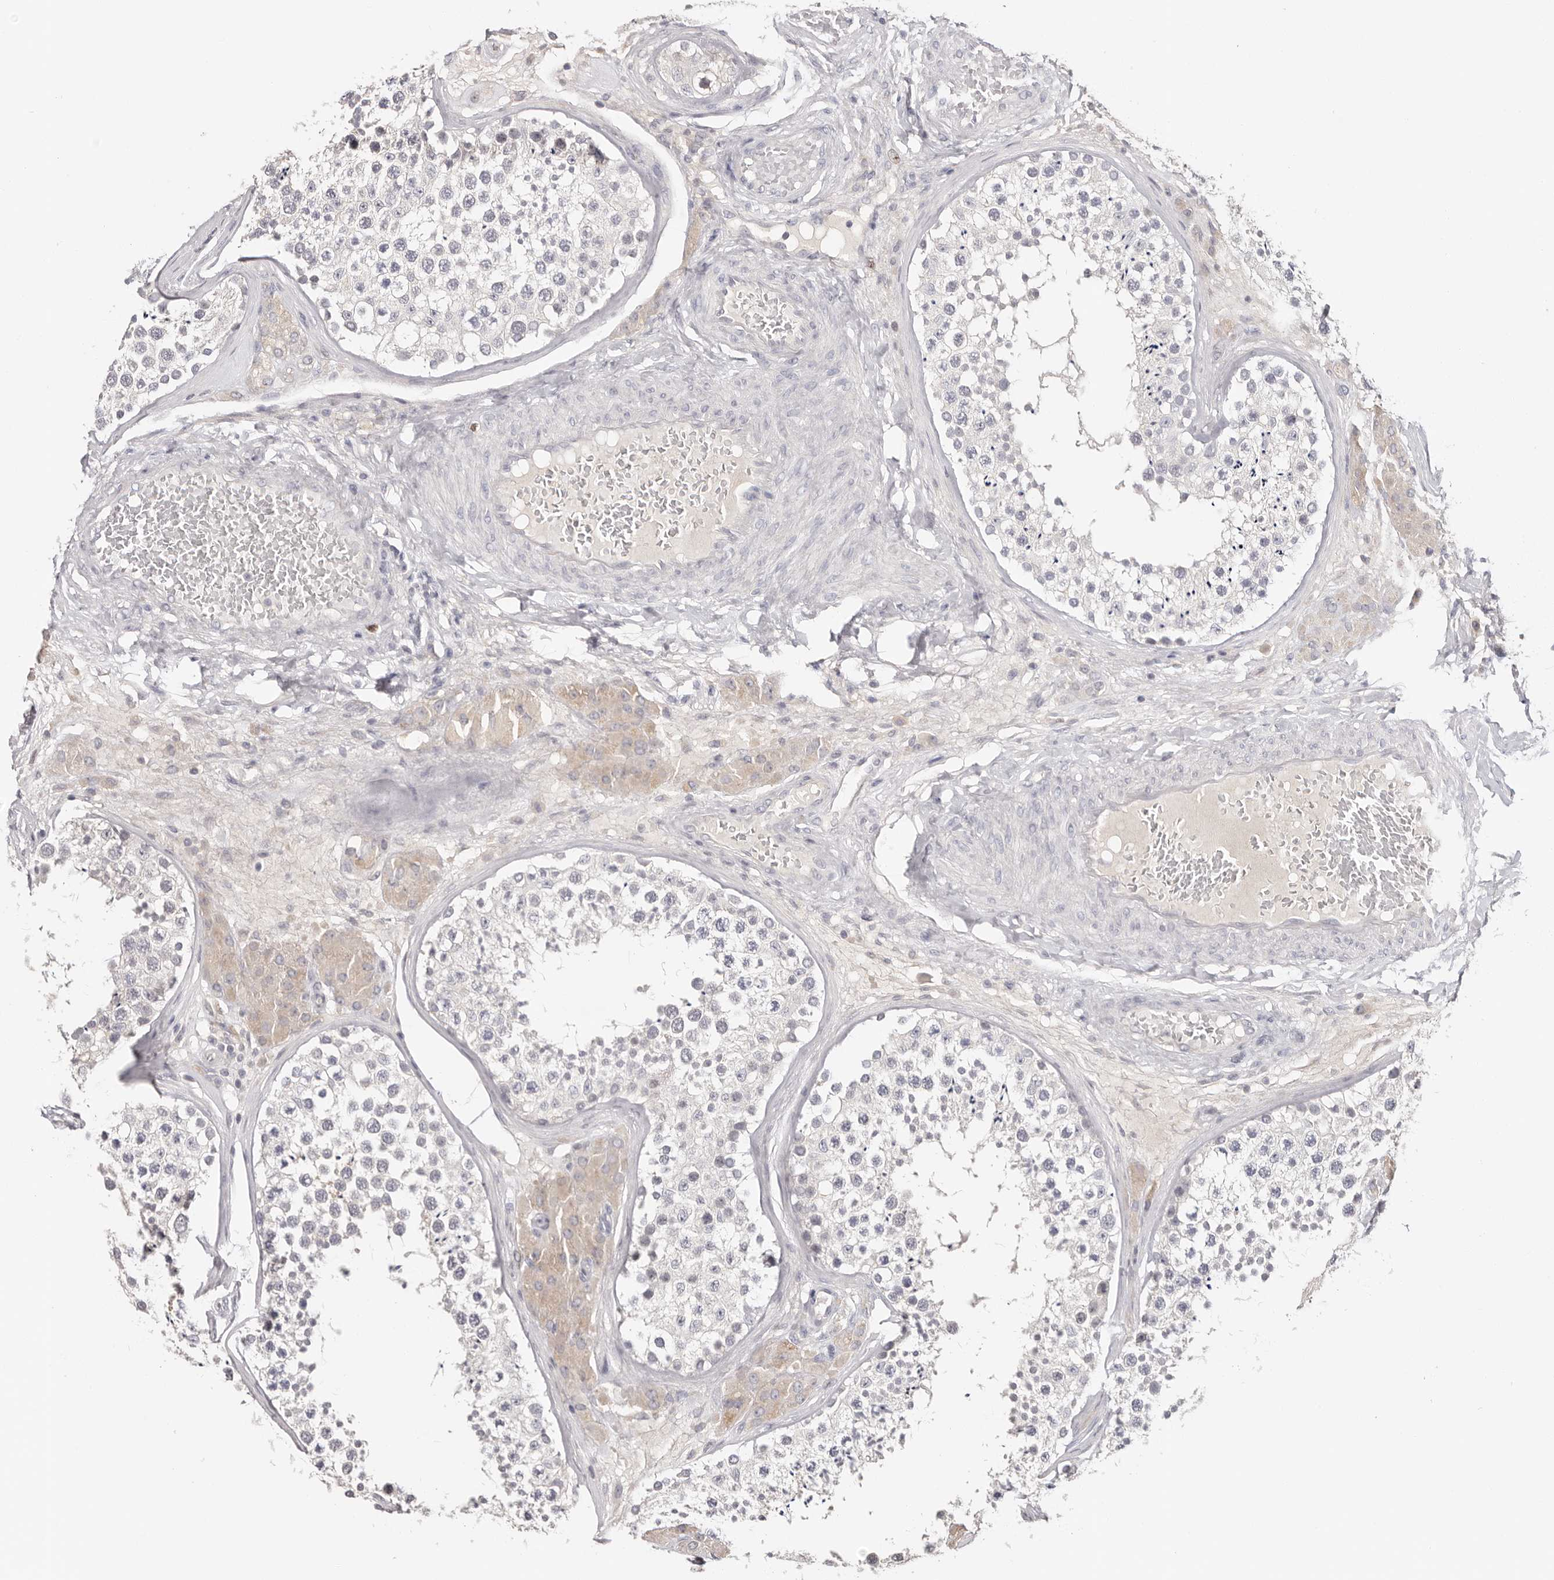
{"staining": {"intensity": "negative", "quantity": "none", "location": "none"}, "tissue": "testis", "cell_type": "Cells in seminiferous ducts", "image_type": "normal", "snomed": [{"axis": "morphology", "description": "Normal tissue, NOS"}, {"axis": "topography", "description": "Testis"}], "caption": "IHC photomicrograph of normal testis stained for a protein (brown), which reveals no expression in cells in seminiferous ducts.", "gene": "CCDC190", "patient": {"sex": "male", "age": 46}}